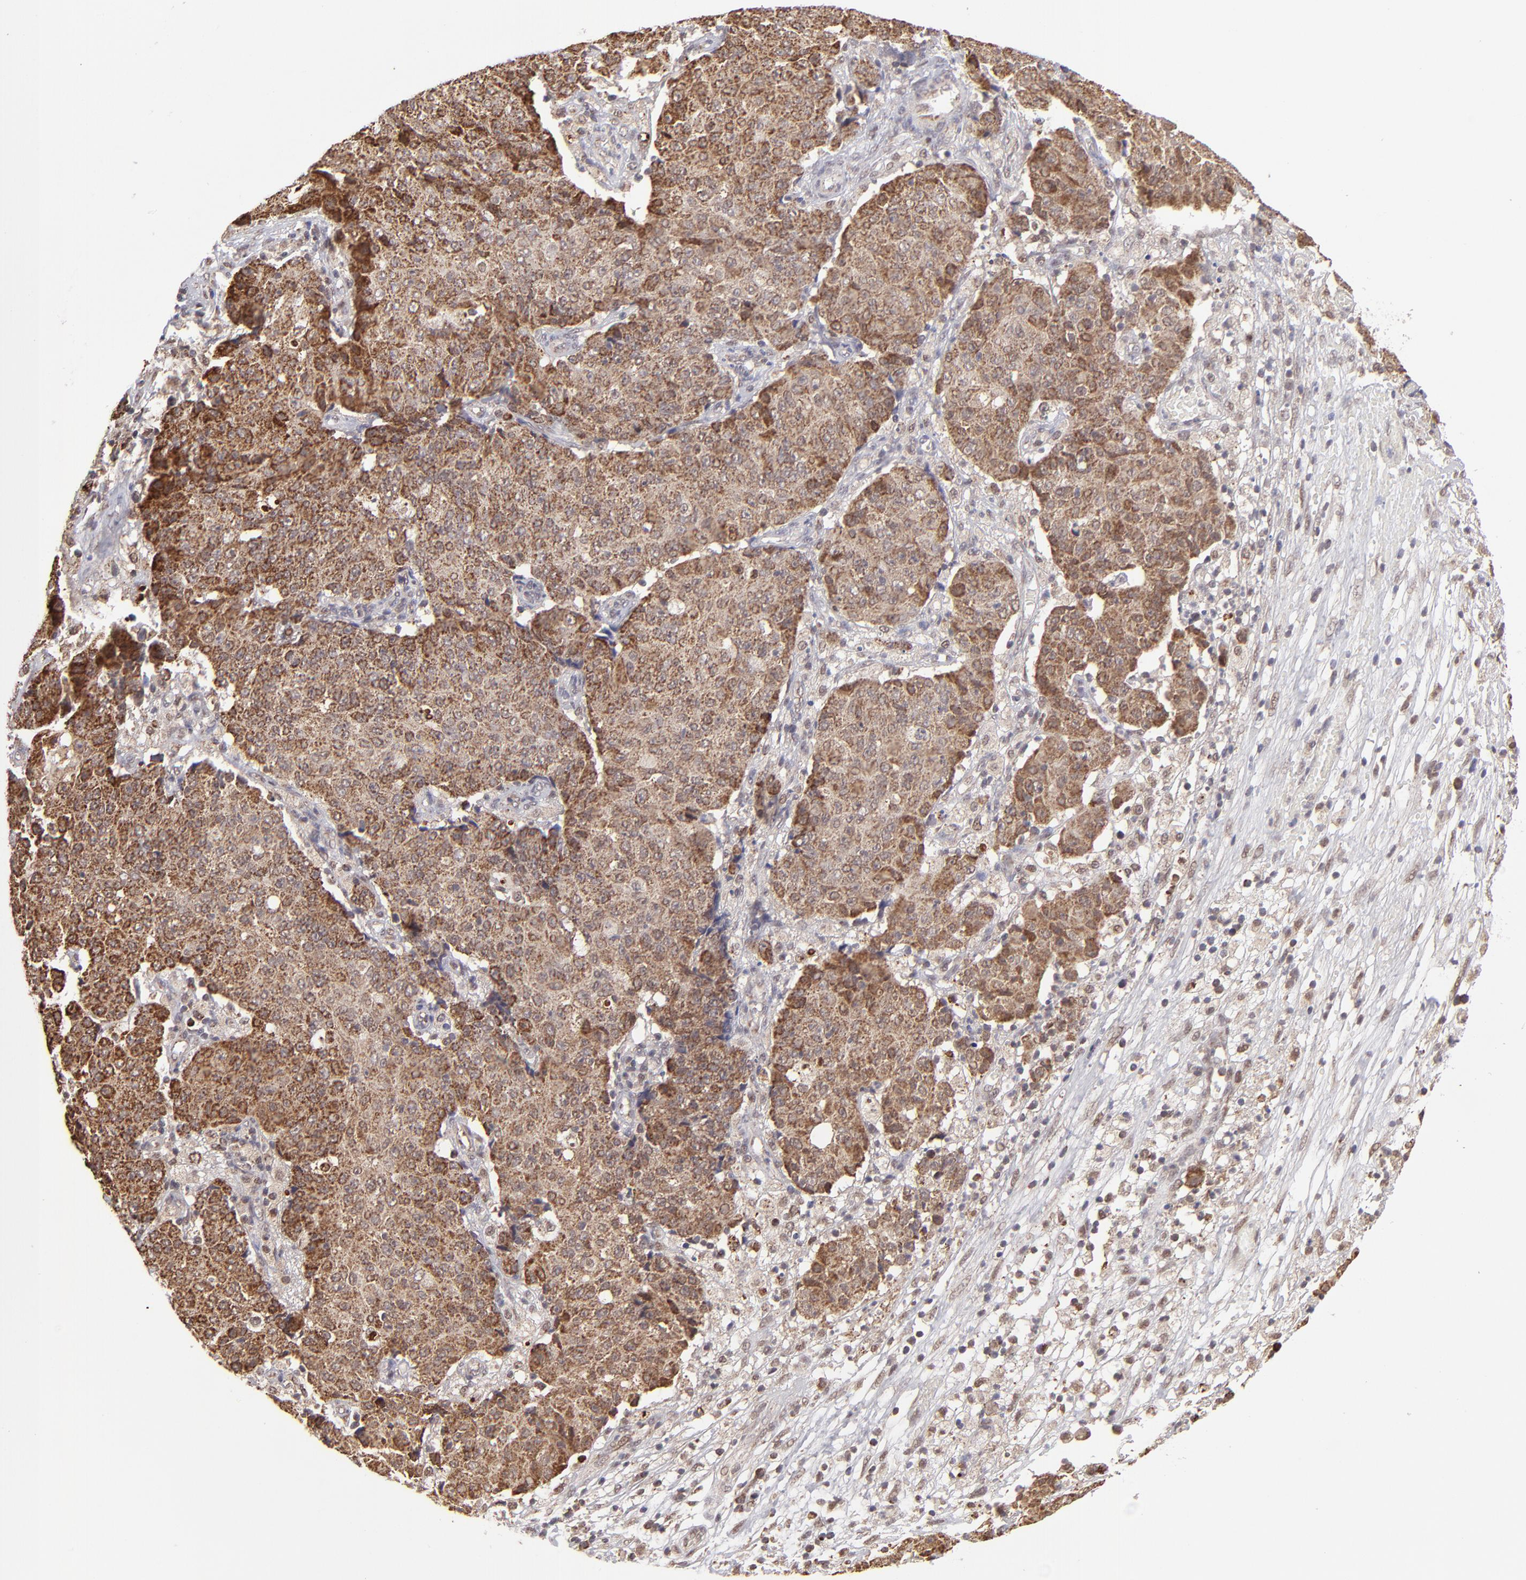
{"staining": {"intensity": "moderate", "quantity": ">75%", "location": "cytoplasmic/membranous"}, "tissue": "ovarian cancer", "cell_type": "Tumor cells", "image_type": "cancer", "snomed": [{"axis": "morphology", "description": "Carcinoma, endometroid"}, {"axis": "topography", "description": "Ovary"}], "caption": "Moderate cytoplasmic/membranous staining for a protein is present in approximately >75% of tumor cells of endometroid carcinoma (ovarian) using immunohistochemistry (IHC).", "gene": "SLC15A1", "patient": {"sex": "female", "age": 42}}